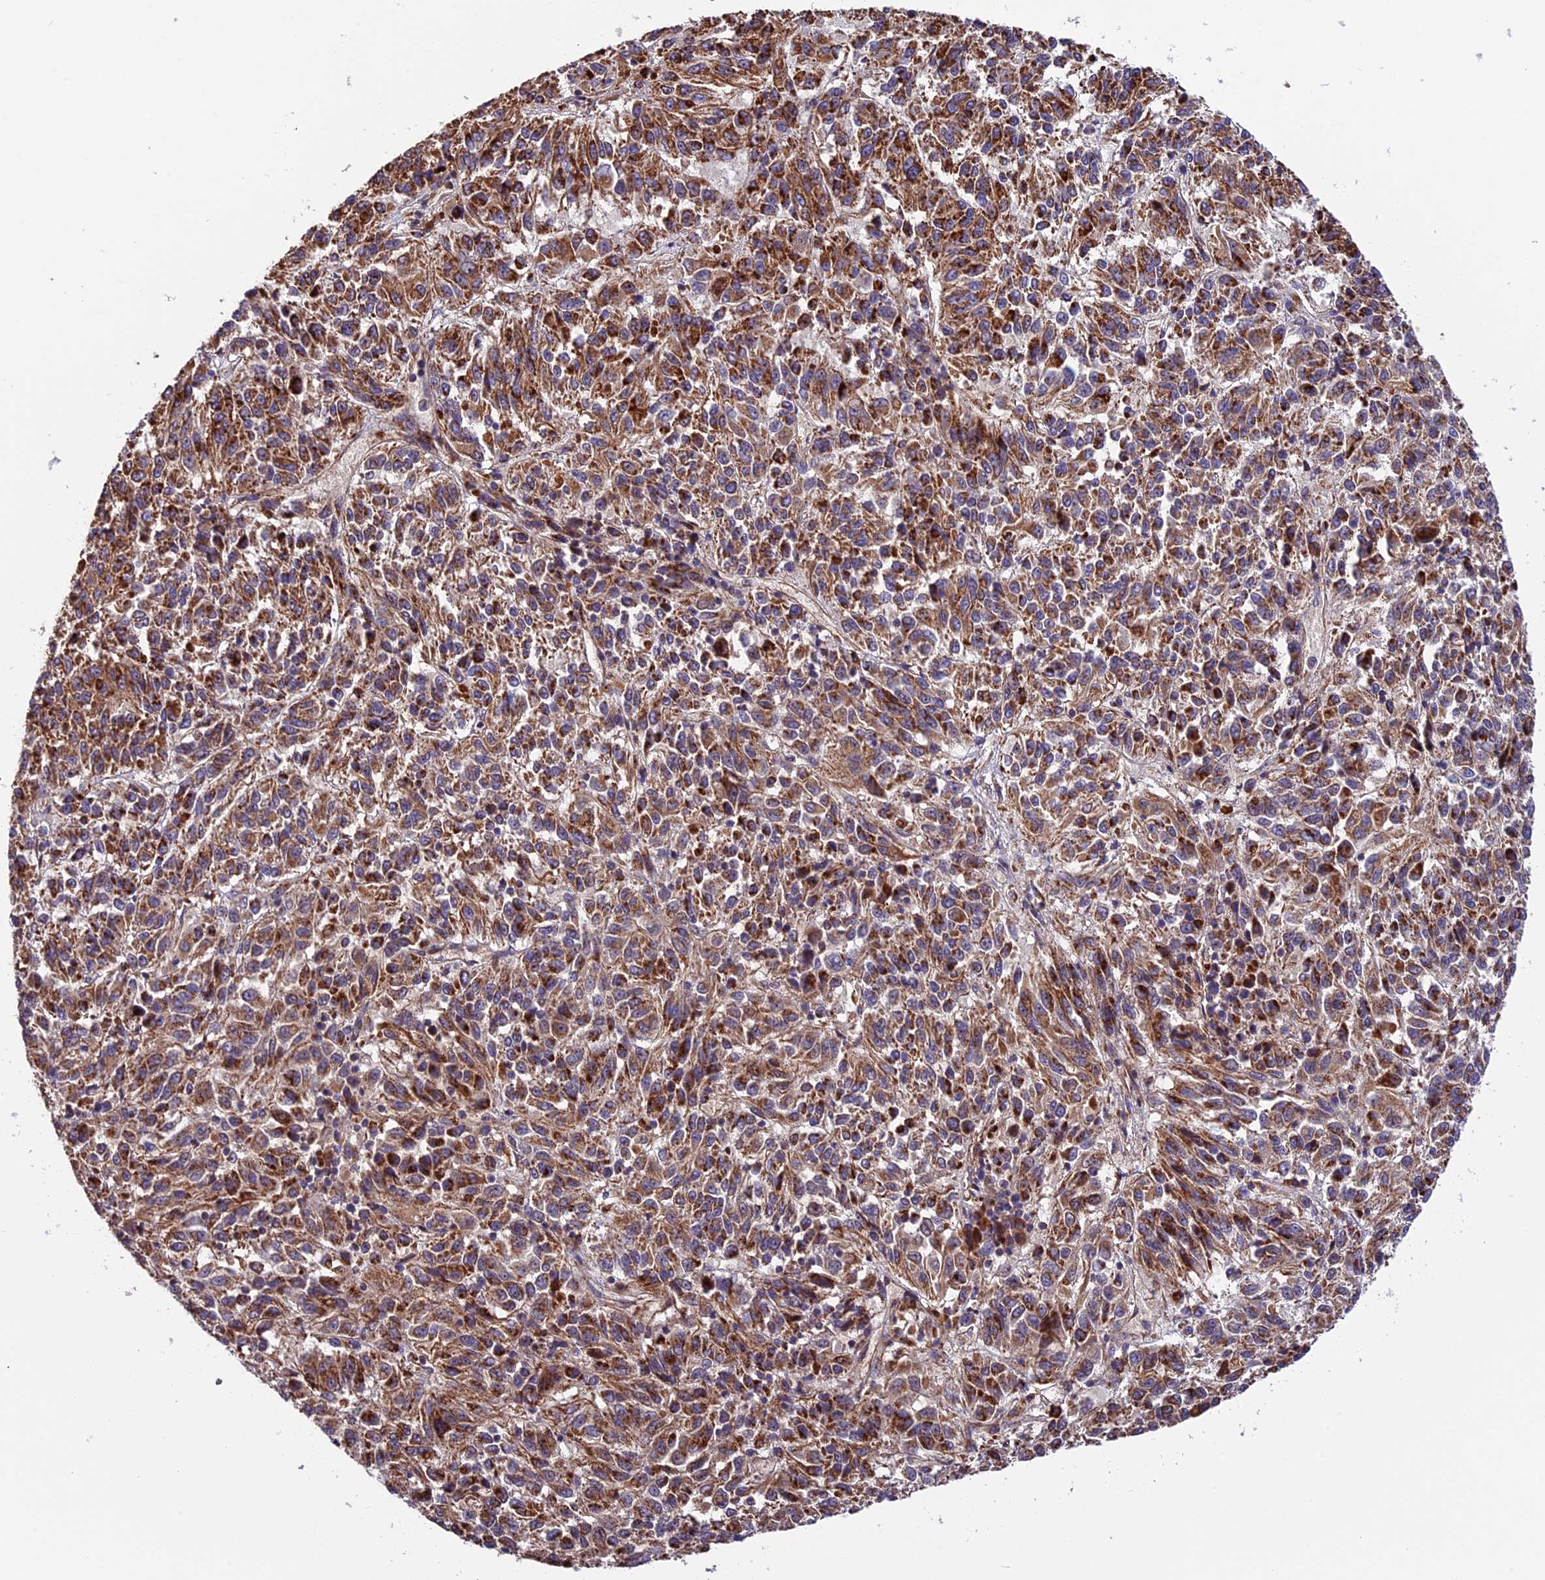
{"staining": {"intensity": "moderate", "quantity": ">75%", "location": "cytoplasmic/membranous"}, "tissue": "melanoma", "cell_type": "Tumor cells", "image_type": "cancer", "snomed": [{"axis": "morphology", "description": "Malignant melanoma, Metastatic site"}, {"axis": "topography", "description": "Lung"}], "caption": "Immunohistochemical staining of human melanoma reveals moderate cytoplasmic/membranous protein expression in about >75% of tumor cells.", "gene": "METTL22", "patient": {"sex": "male", "age": 64}}